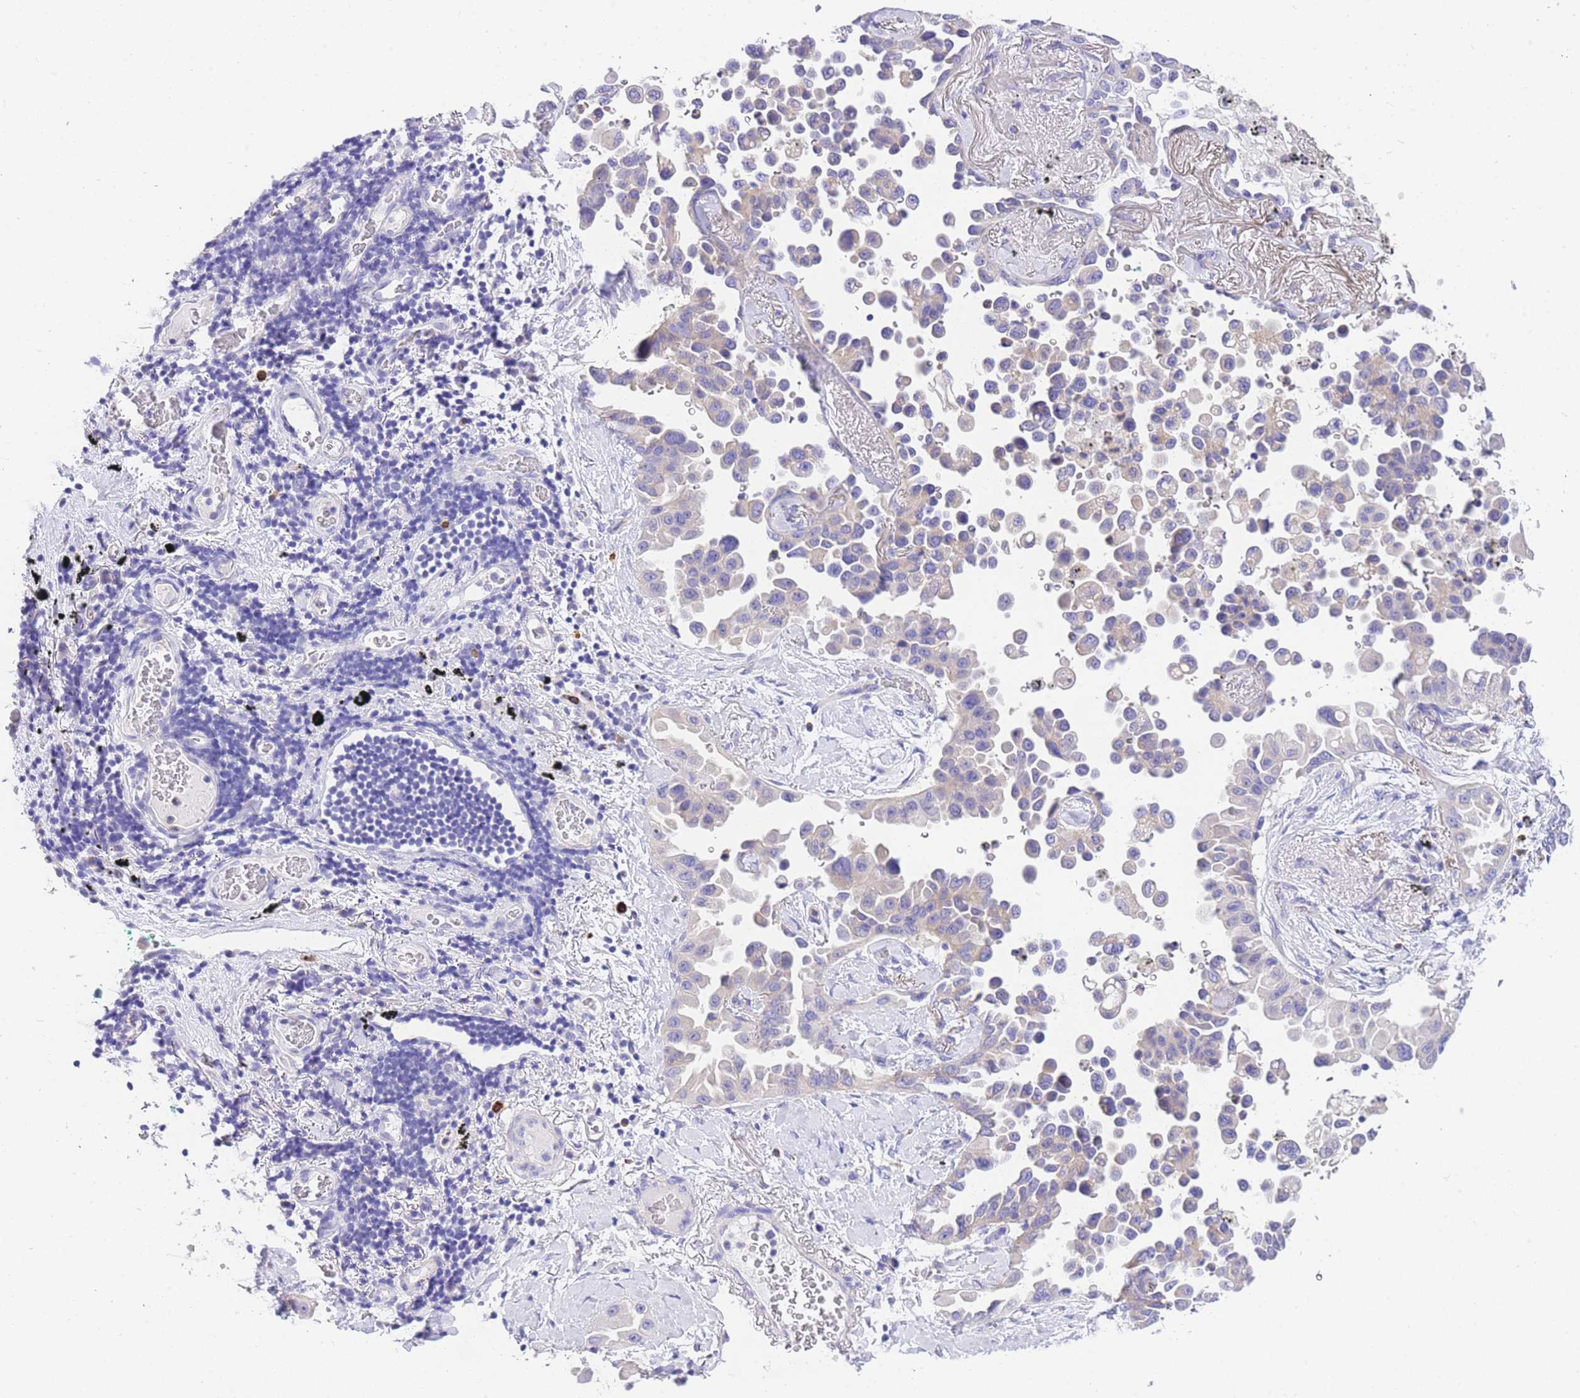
{"staining": {"intensity": "weak", "quantity": "<25%", "location": "cytoplasmic/membranous"}, "tissue": "lung cancer", "cell_type": "Tumor cells", "image_type": "cancer", "snomed": [{"axis": "morphology", "description": "Adenocarcinoma, NOS"}, {"axis": "topography", "description": "Lung"}], "caption": "The photomicrograph shows no staining of tumor cells in lung cancer. (DAB immunohistochemistry with hematoxylin counter stain).", "gene": "EPN2", "patient": {"sex": "female", "age": 67}}